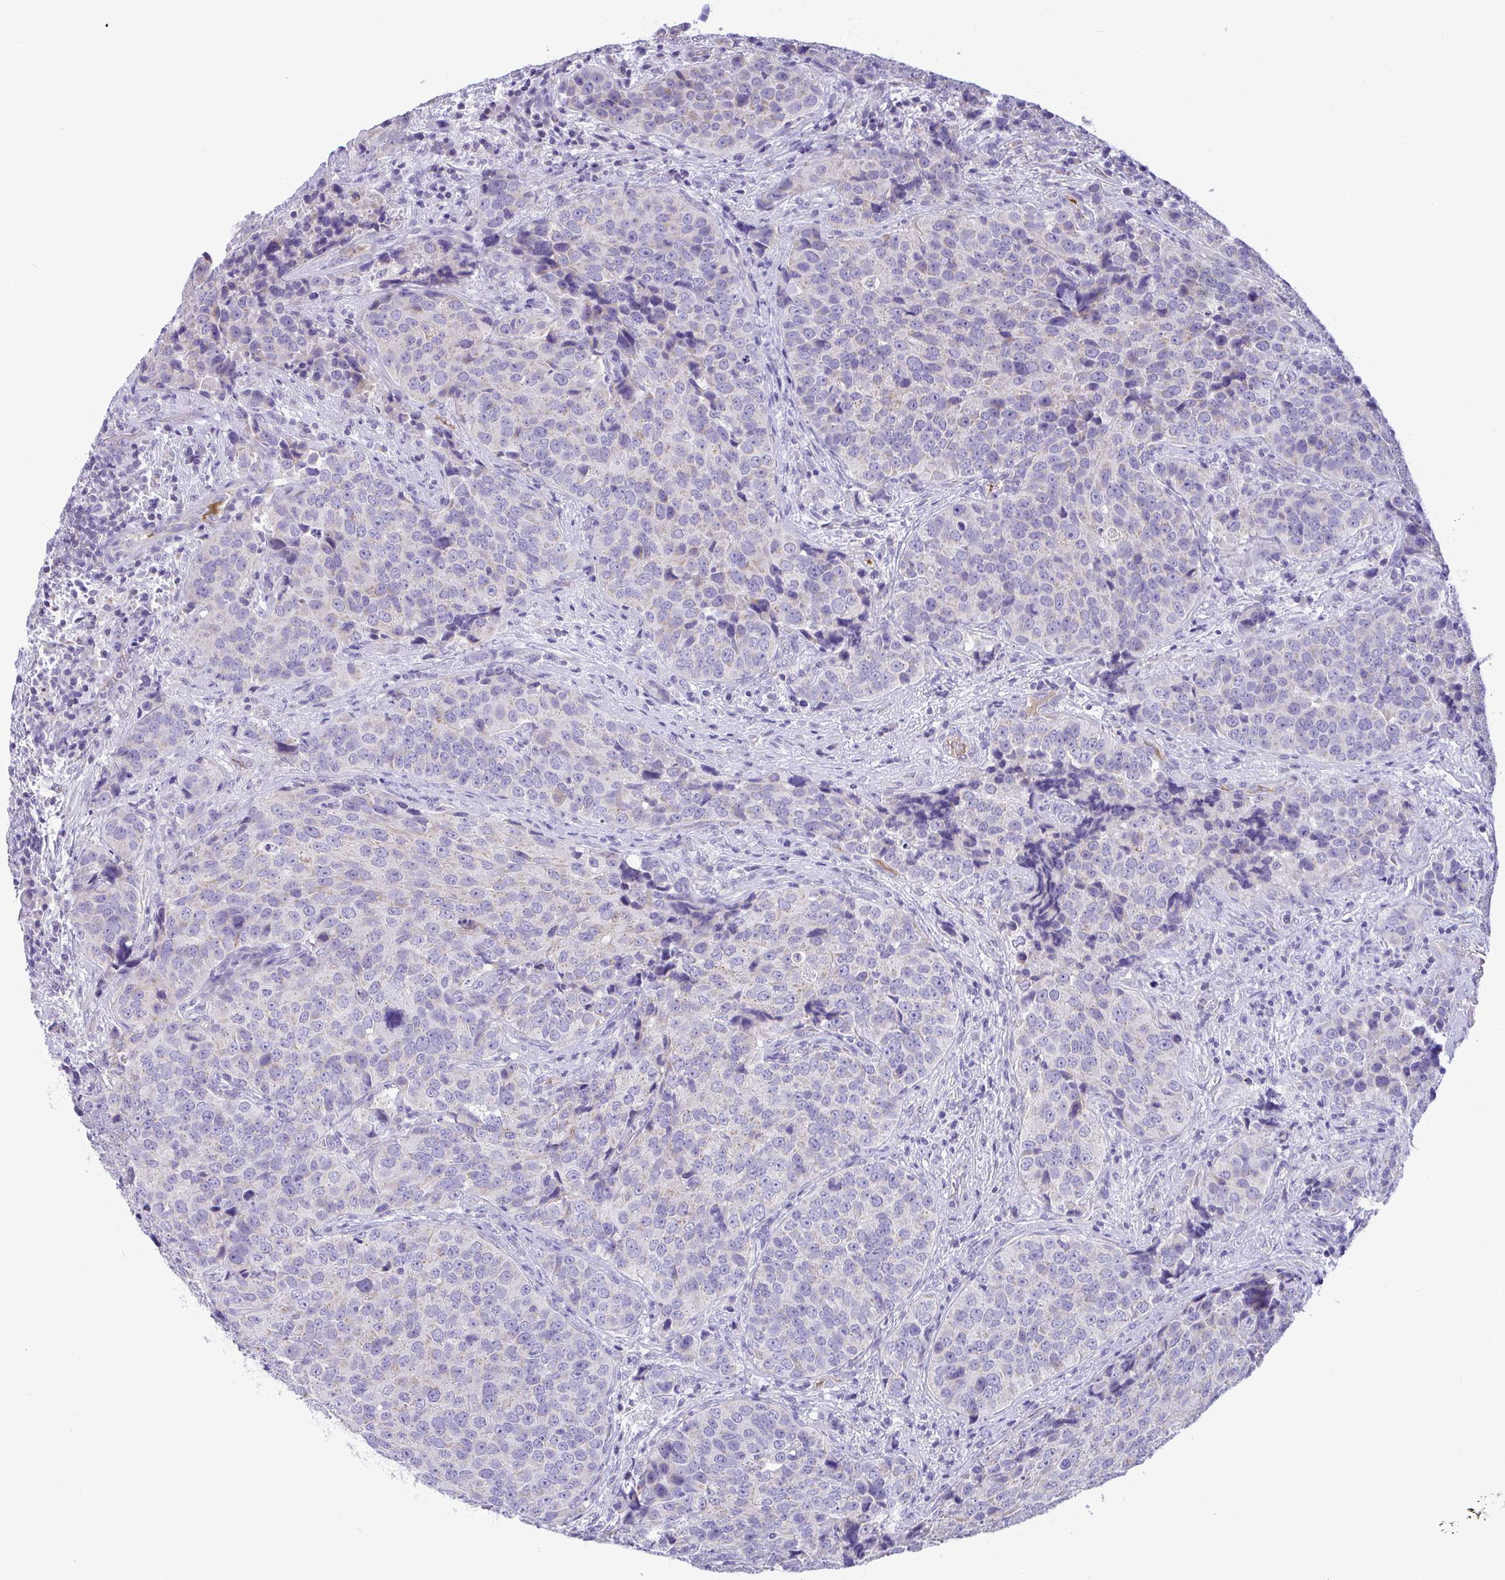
{"staining": {"intensity": "negative", "quantity": "none", "location": "none"}, "tissue": "urothelial cancer", "cell_type": "Tumor cells", "image_type": "cancer", "snomed": [{"axis": "morphology", "description": "Urothelial carcinoma, NOS"}, {"axis": "topography", "description": "Urinary bladder"}], "caption": "Tumor cells are negative for brown protein staining in transitional cell carcinoma. Brightfield microscopy of IHC stained with DAB (3,3'-diaminobenzidine) (brown) and hematoxylin (blue), captured at high magnification.", "gene": "PLA2G12B", "patient": {"sex": "male", "age": 52}}